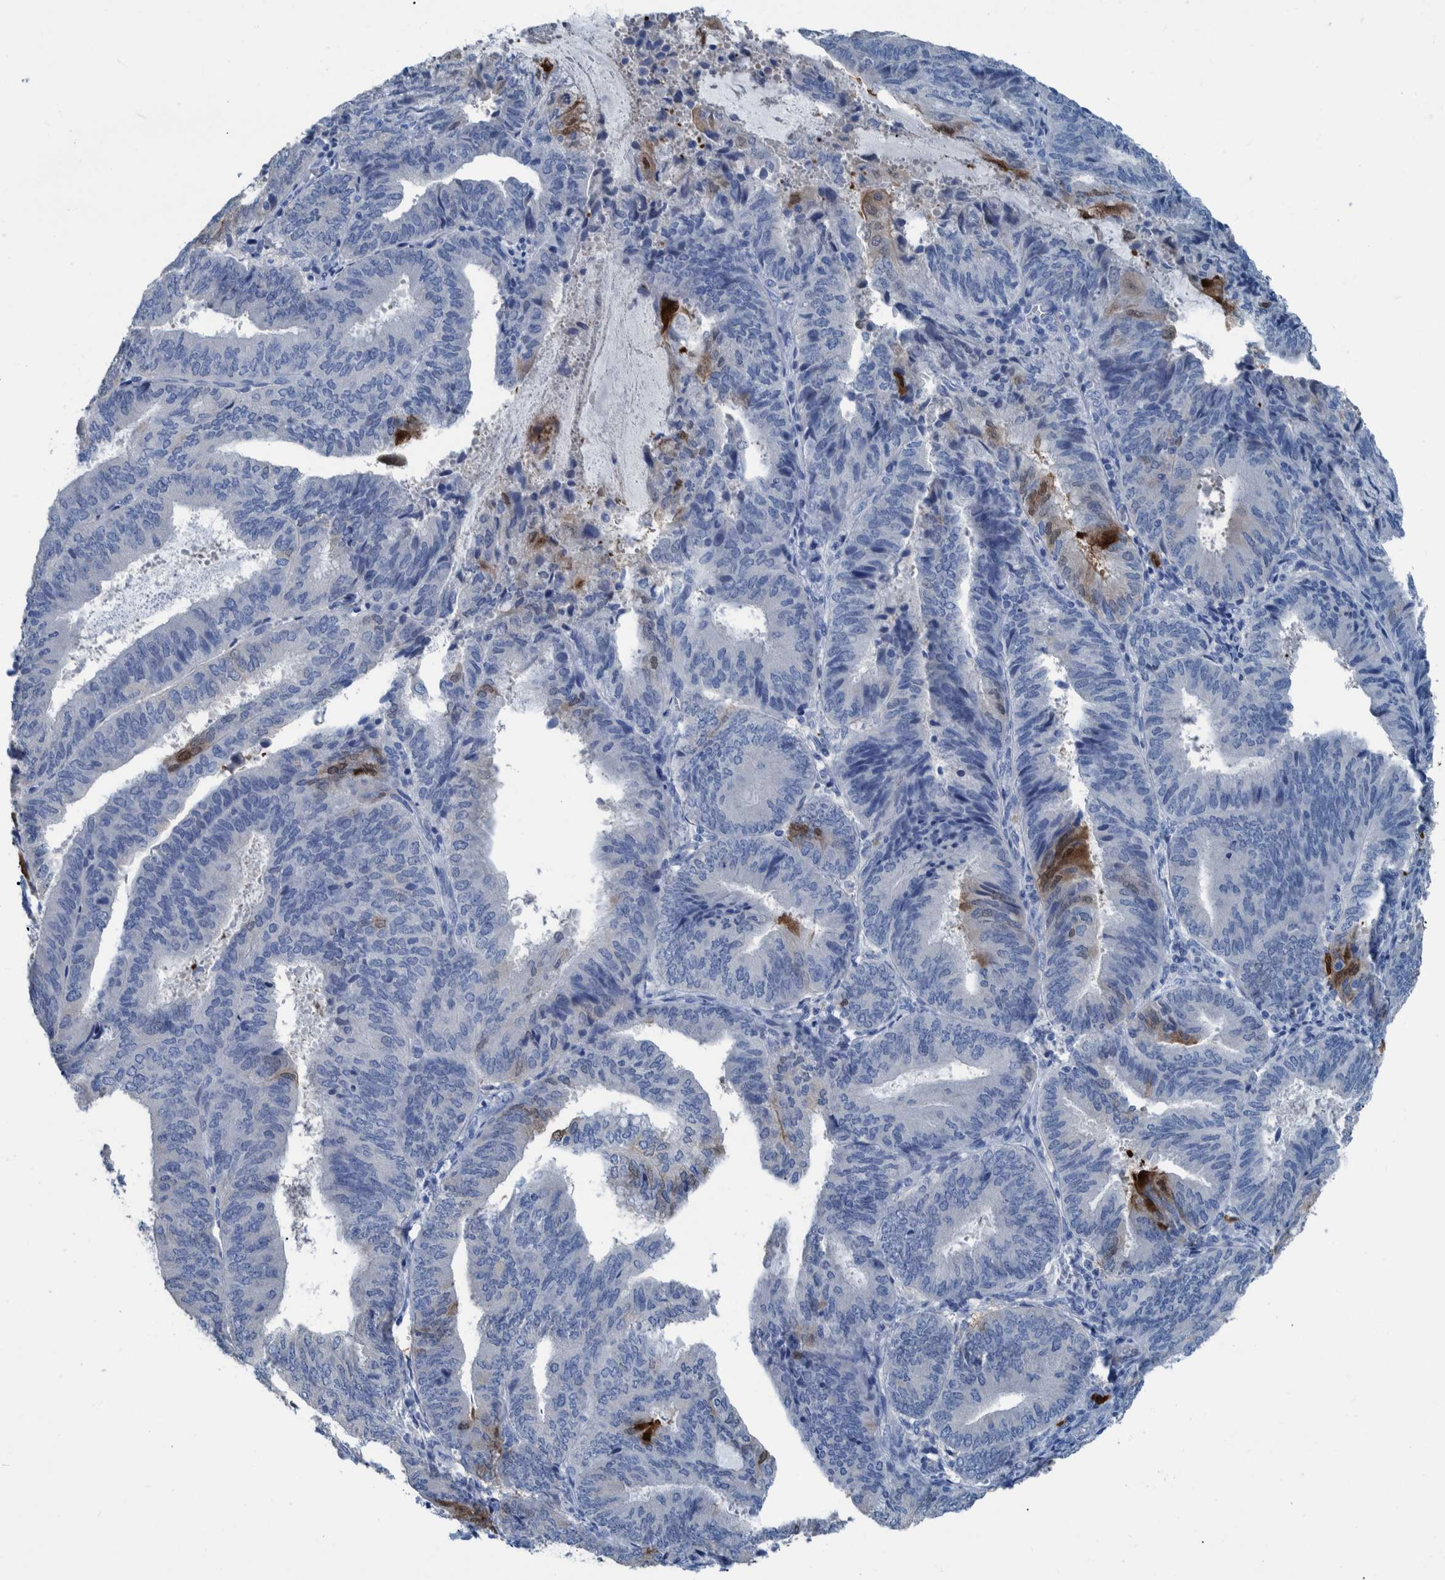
{"staining": {"intensity": "strong", "quantity": "<25%", "location": "cytoplasmic/membranous,nuclear"}, "tissue": "endometrial cancer", "cell_type": "Tumor cells", "image_type": "cancer", "snomed": [{"axis": "morphology", "description": "Adenocarcinoma, NOS"}, {"axis": "topography", "description": "Endometrium"}], "caption": "Endometrial cancer stained with DAB (3,3'-diaminobenzidine) immunohistochemistry (IHC) exhibits medium levels of strong cytoplasmic/membranous and nuclear expression in about <25% of tumor cells.", "gene": "IDO1", "patient": {"sex": "female", "age": 81}}